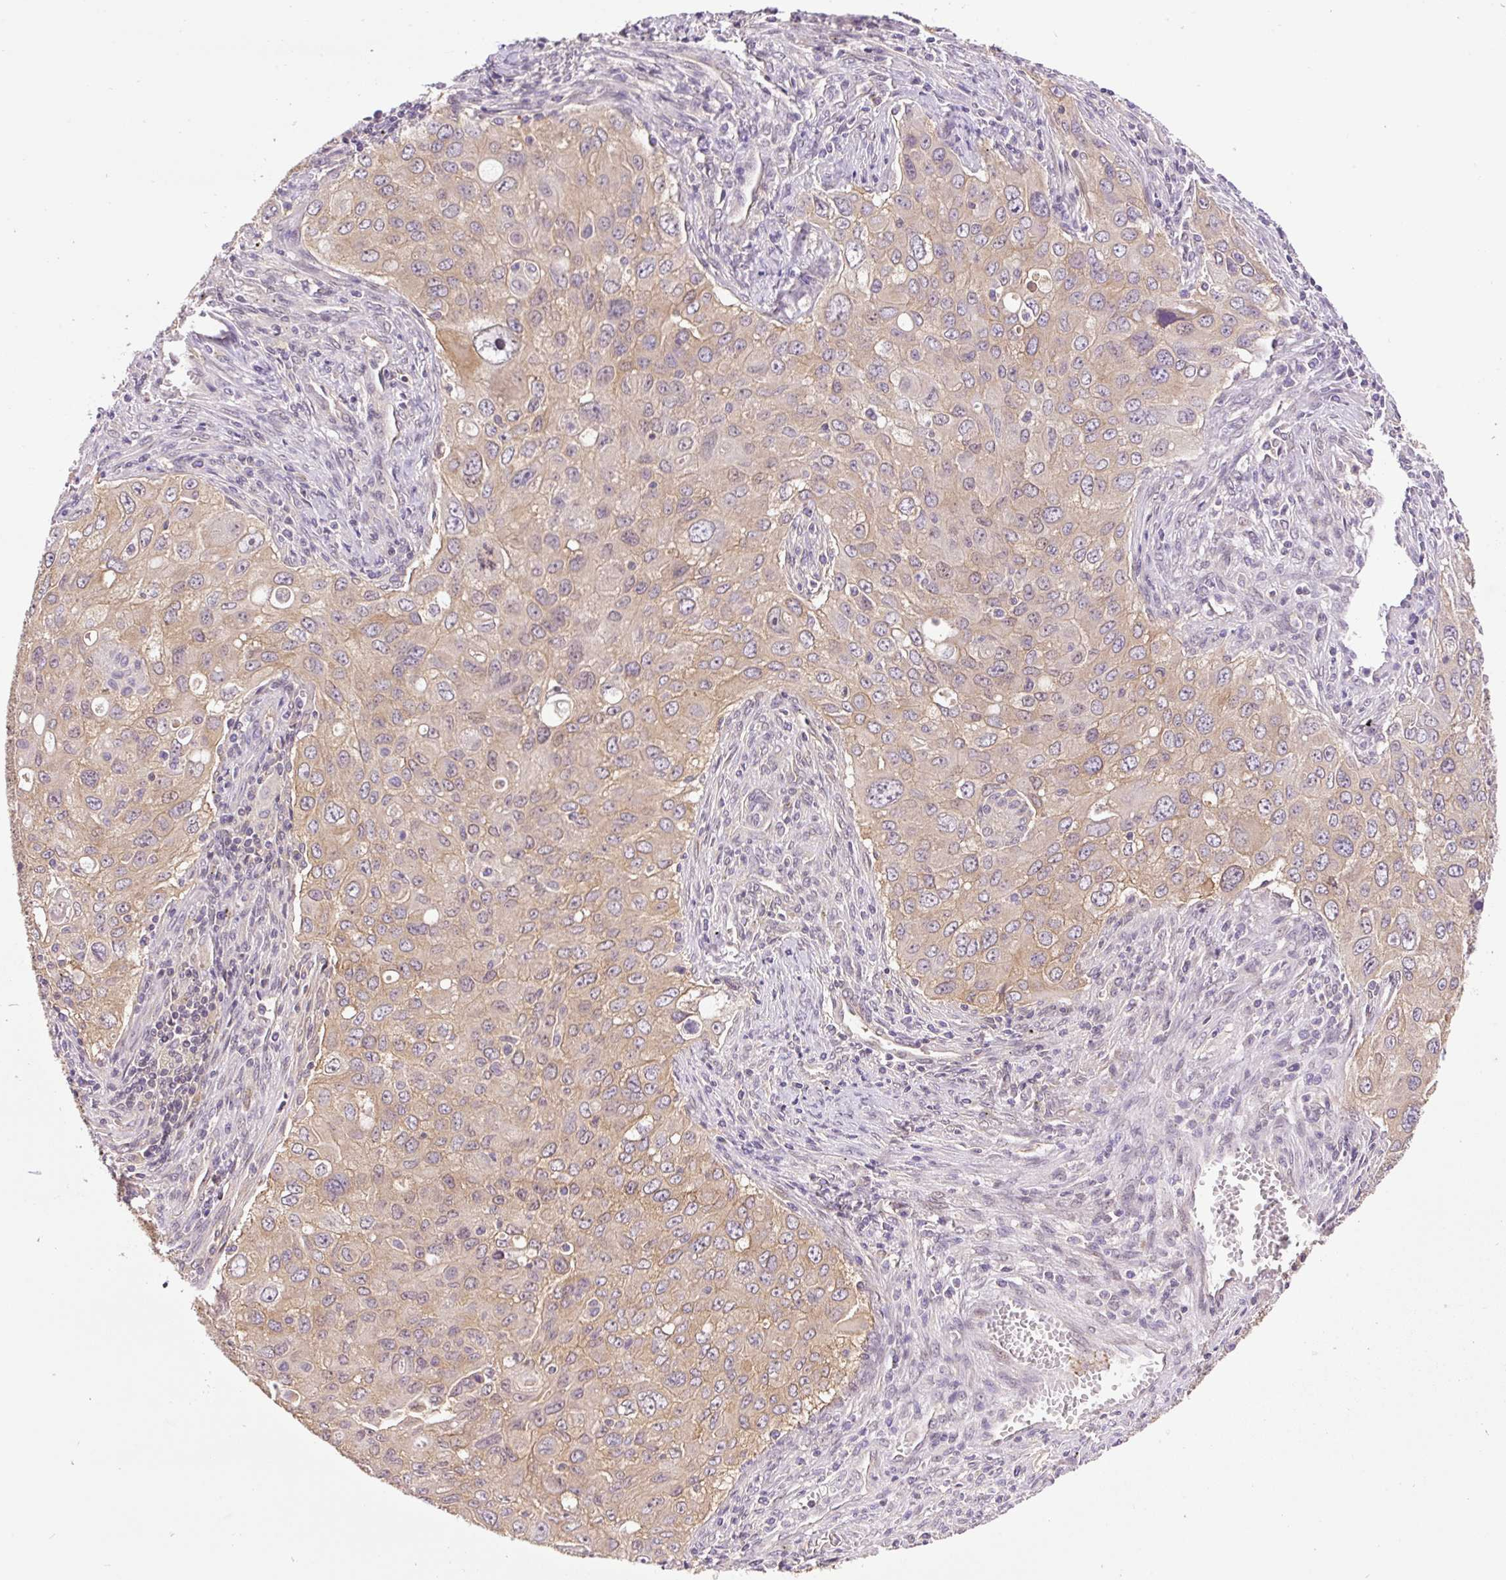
{"staining": {"intensity": "moderate", "quantity": "<25%", "location": "cytoplasmic/membranous"}, "tissue": "lung cancer", "cell_type": "Tumor cells", "image_type": "cancer", "snomed": [{"axis": "morphology", "description": "Adenocarcinoma, NOS"}, {"axis": "morphology", "description": "Adenocarcinoma, metastatic, NOS"}, {"axis": "topography", "description": "Lymph node"}, {"axis": "topography", "description": "Lung"}], "caption": "A brown stain highlights moderate cytoplasmic/membranous staining of a protein in lung cancer tumor cells.", "gene": "COX8A", "patient": {"sex": "female", "age": 42}}